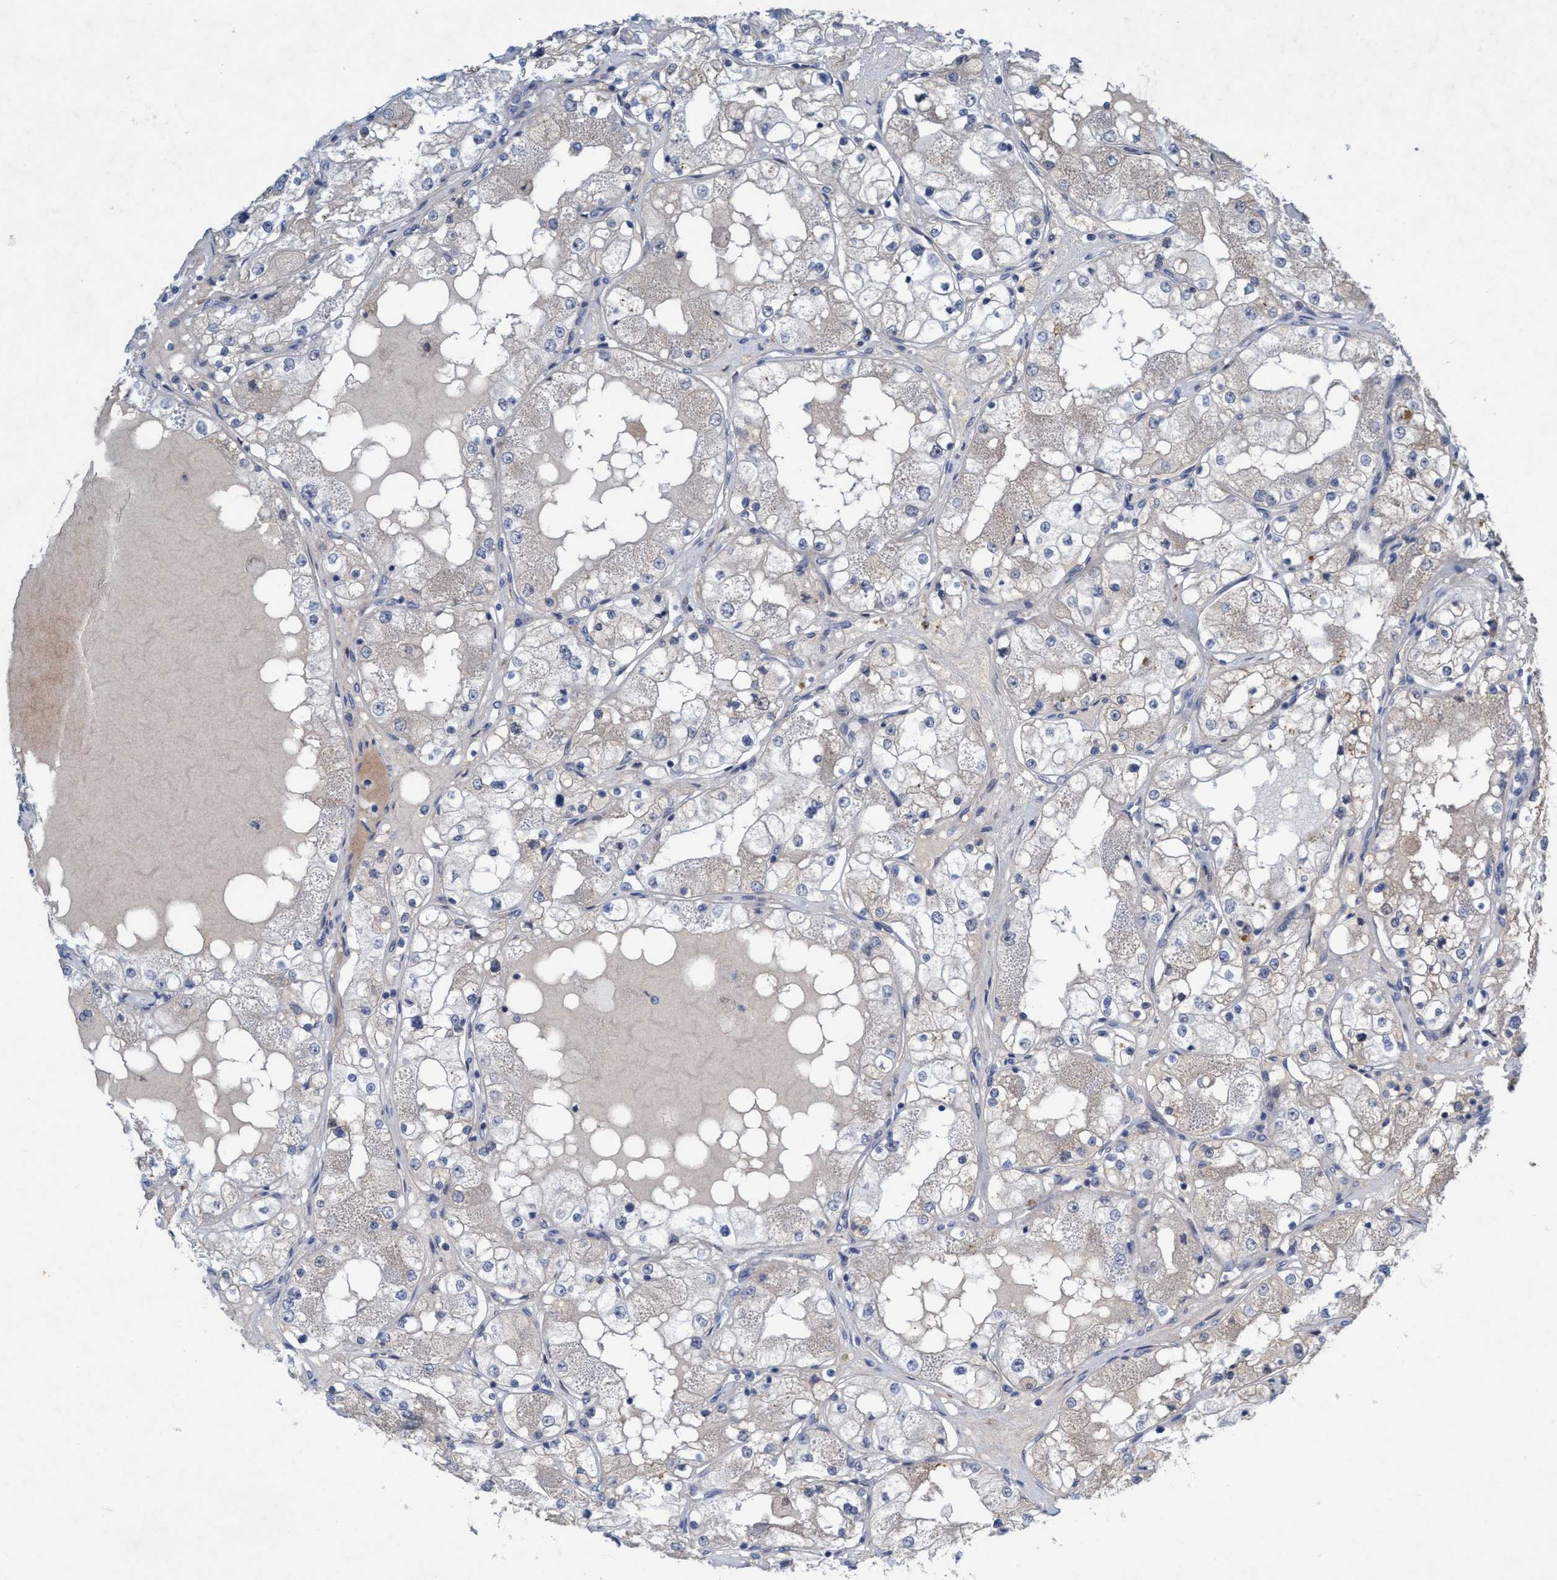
{"staining": {"intensity": "negative", "quantity": "none", "location": "none"}, "tissue": "renal cancer", "cell_type": "Tumor cells", "image_type": "cancer", "snomed": [{"axis": "morphology", "description": "Adenocarcinoma, NOS"}, {"axis": "topography", "description": "Kidney"}], "caption": "DAB (3,3'-diaminobenzidine) immunohistochemical staining of renal cancer (adenocarcinoma) displays no significant expression in tumor cells.", "gene": "RNF208", "patient": {"sex": "male", "age": 68}}